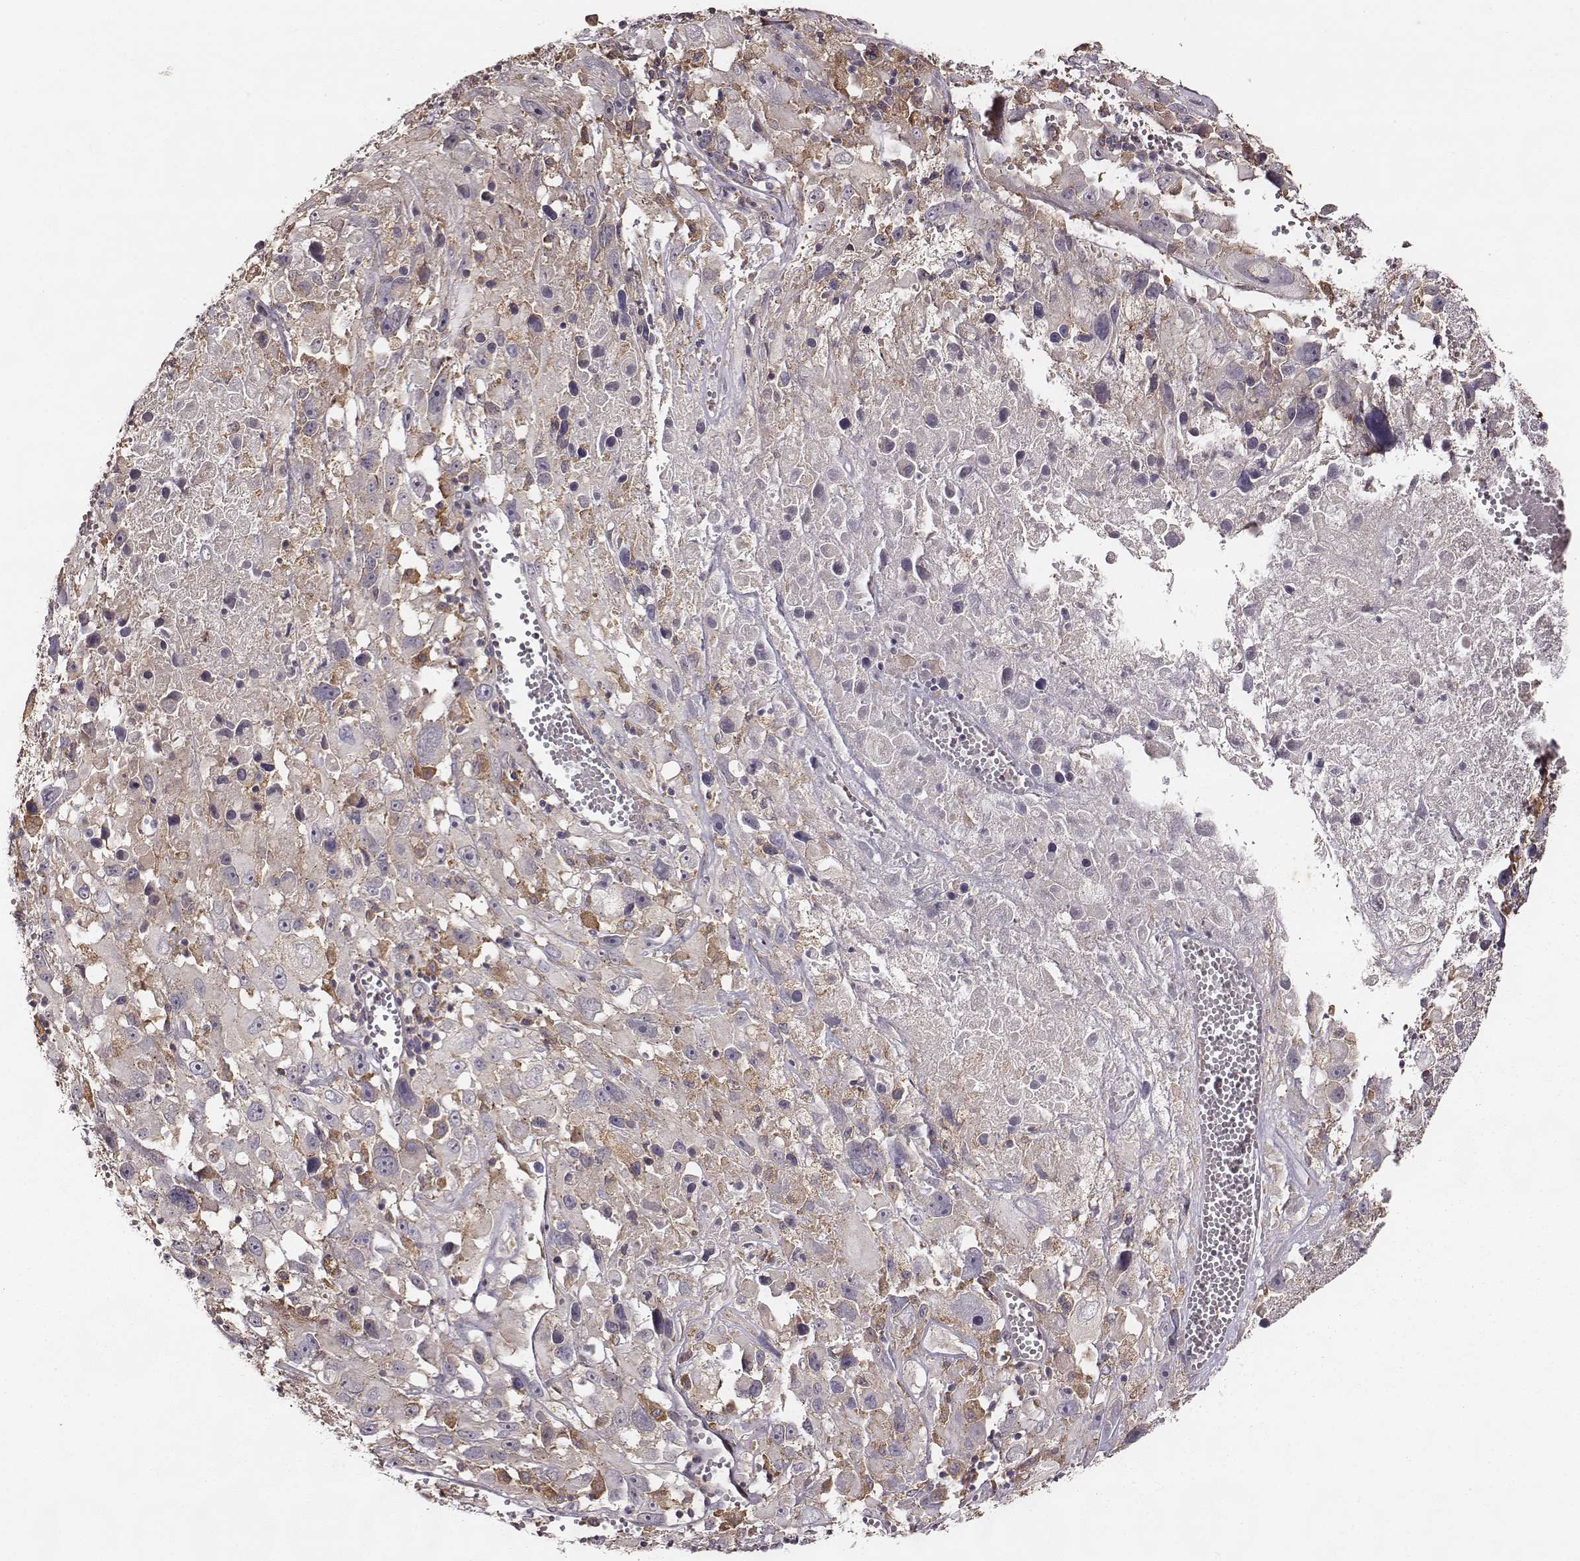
{"staining": {"intensity": "weak", "quantity": "25%-75%", "location": "cytoplasmic/membranous"}, "tissue": "melanoma", "cell_type": "Tumor cells", "image_type": "cancer", "snomed": [{"axis": "morphology", "description": "Malignant melanoma, Metastatic site"}, {"axis": "topography", "description": "Lymph node"}], "caption": "The immunohistochemical stain labels weak cytoplasmic/membranous expression in tumor cells of malignant melanoma (metastatic site) tissue.", "gene": "VPS26A", "patient": {"sex": "male", "age": 50}}